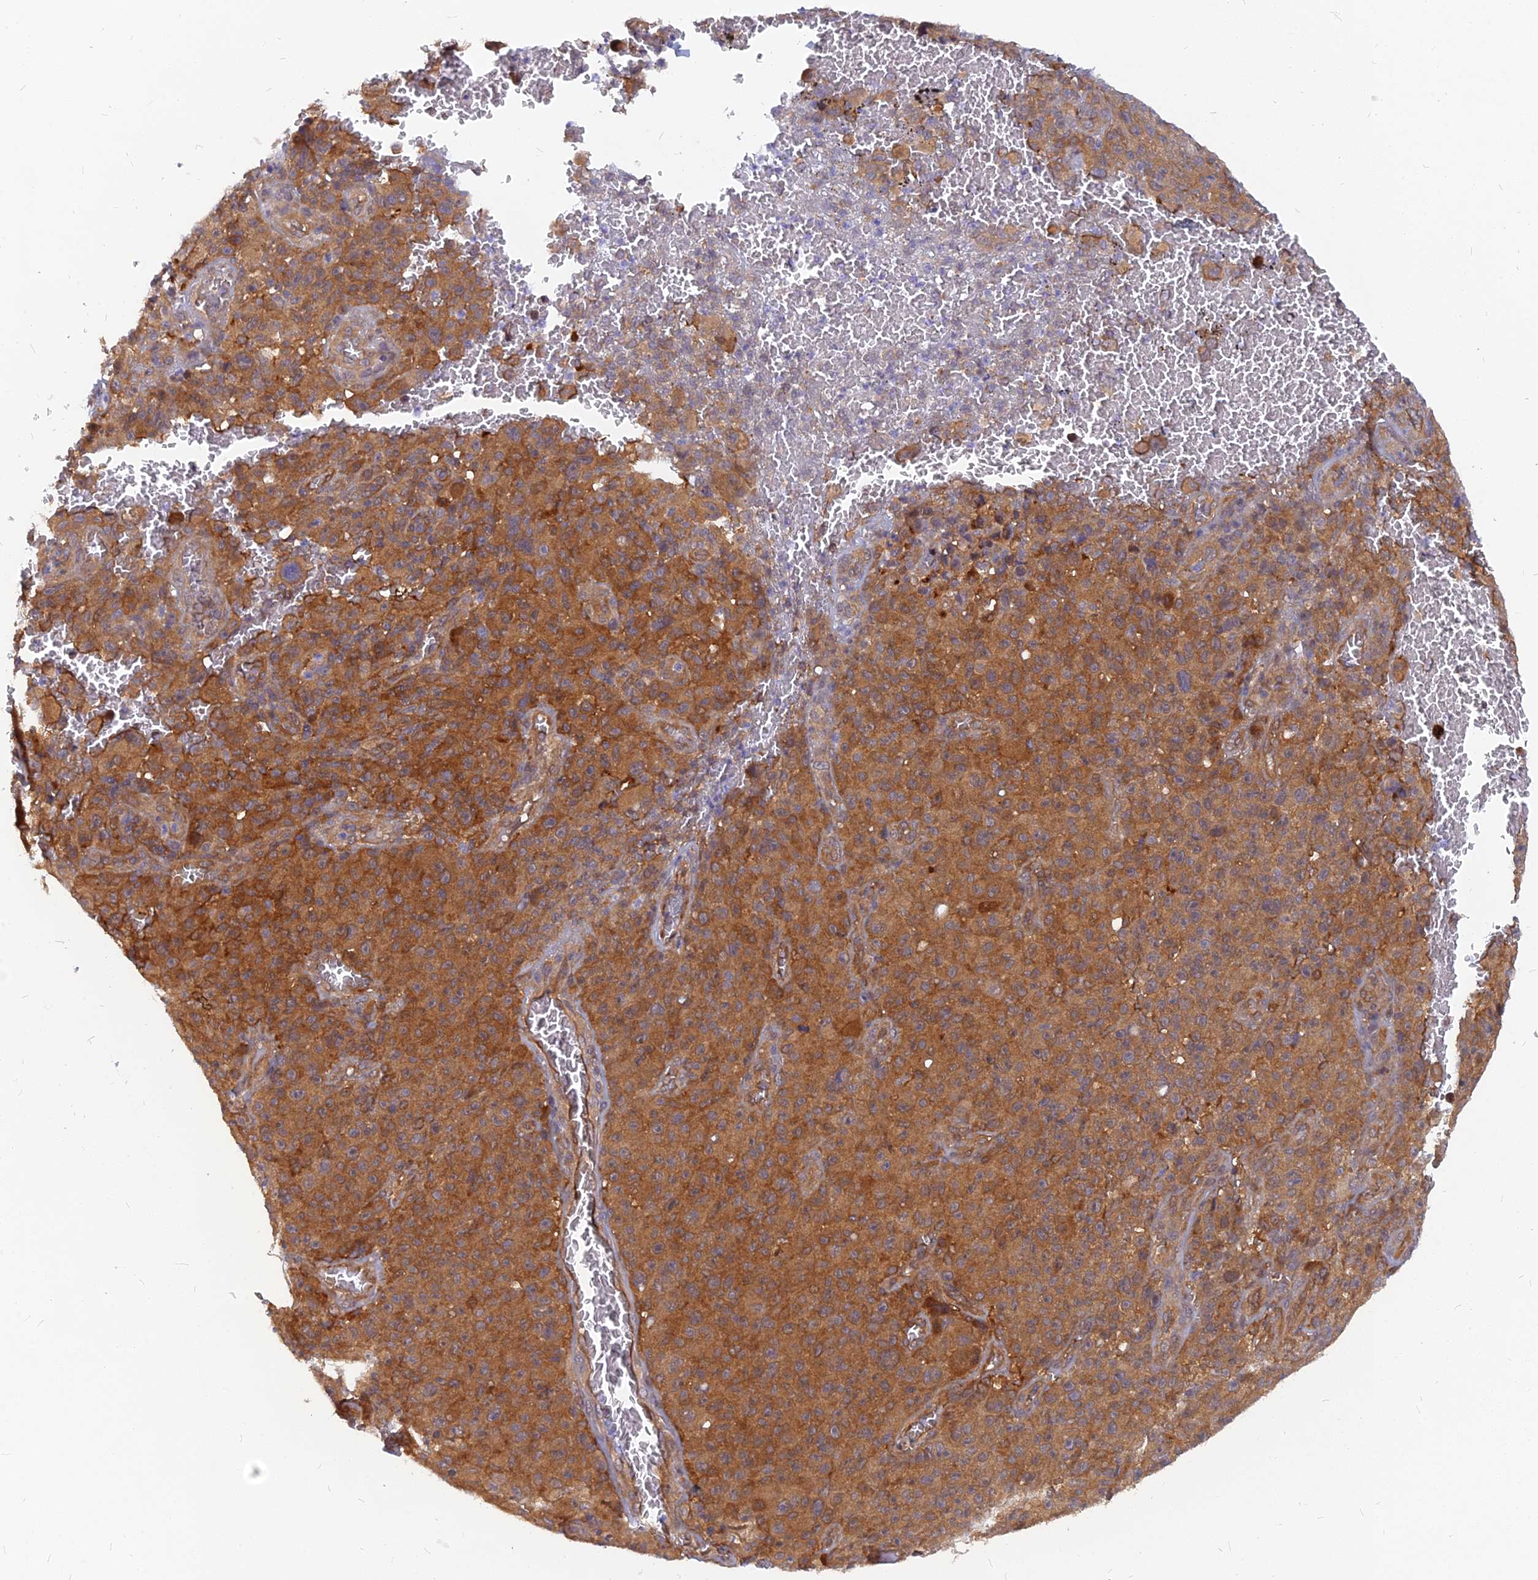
{"staining": {"intensity": "strong", "quantity": ">75%", "location": "cytoplasmic/membranous"}, "tissue": "melanoma", "cell_type": "Tumor cells", "image_type": "cancer", "snomed": [{"axis": "morphology", "description": "Malignant melanoma, NOS"}, {"axis": "topography", "description": "Skin"}], "caption": "The immunohistochemical stain highlights strong cytoplasmic/membranous positivity in tumor cells of melanoma tissue.", "gene": "ARL2BP", "patient": {"sex": "female", "age": 82}}